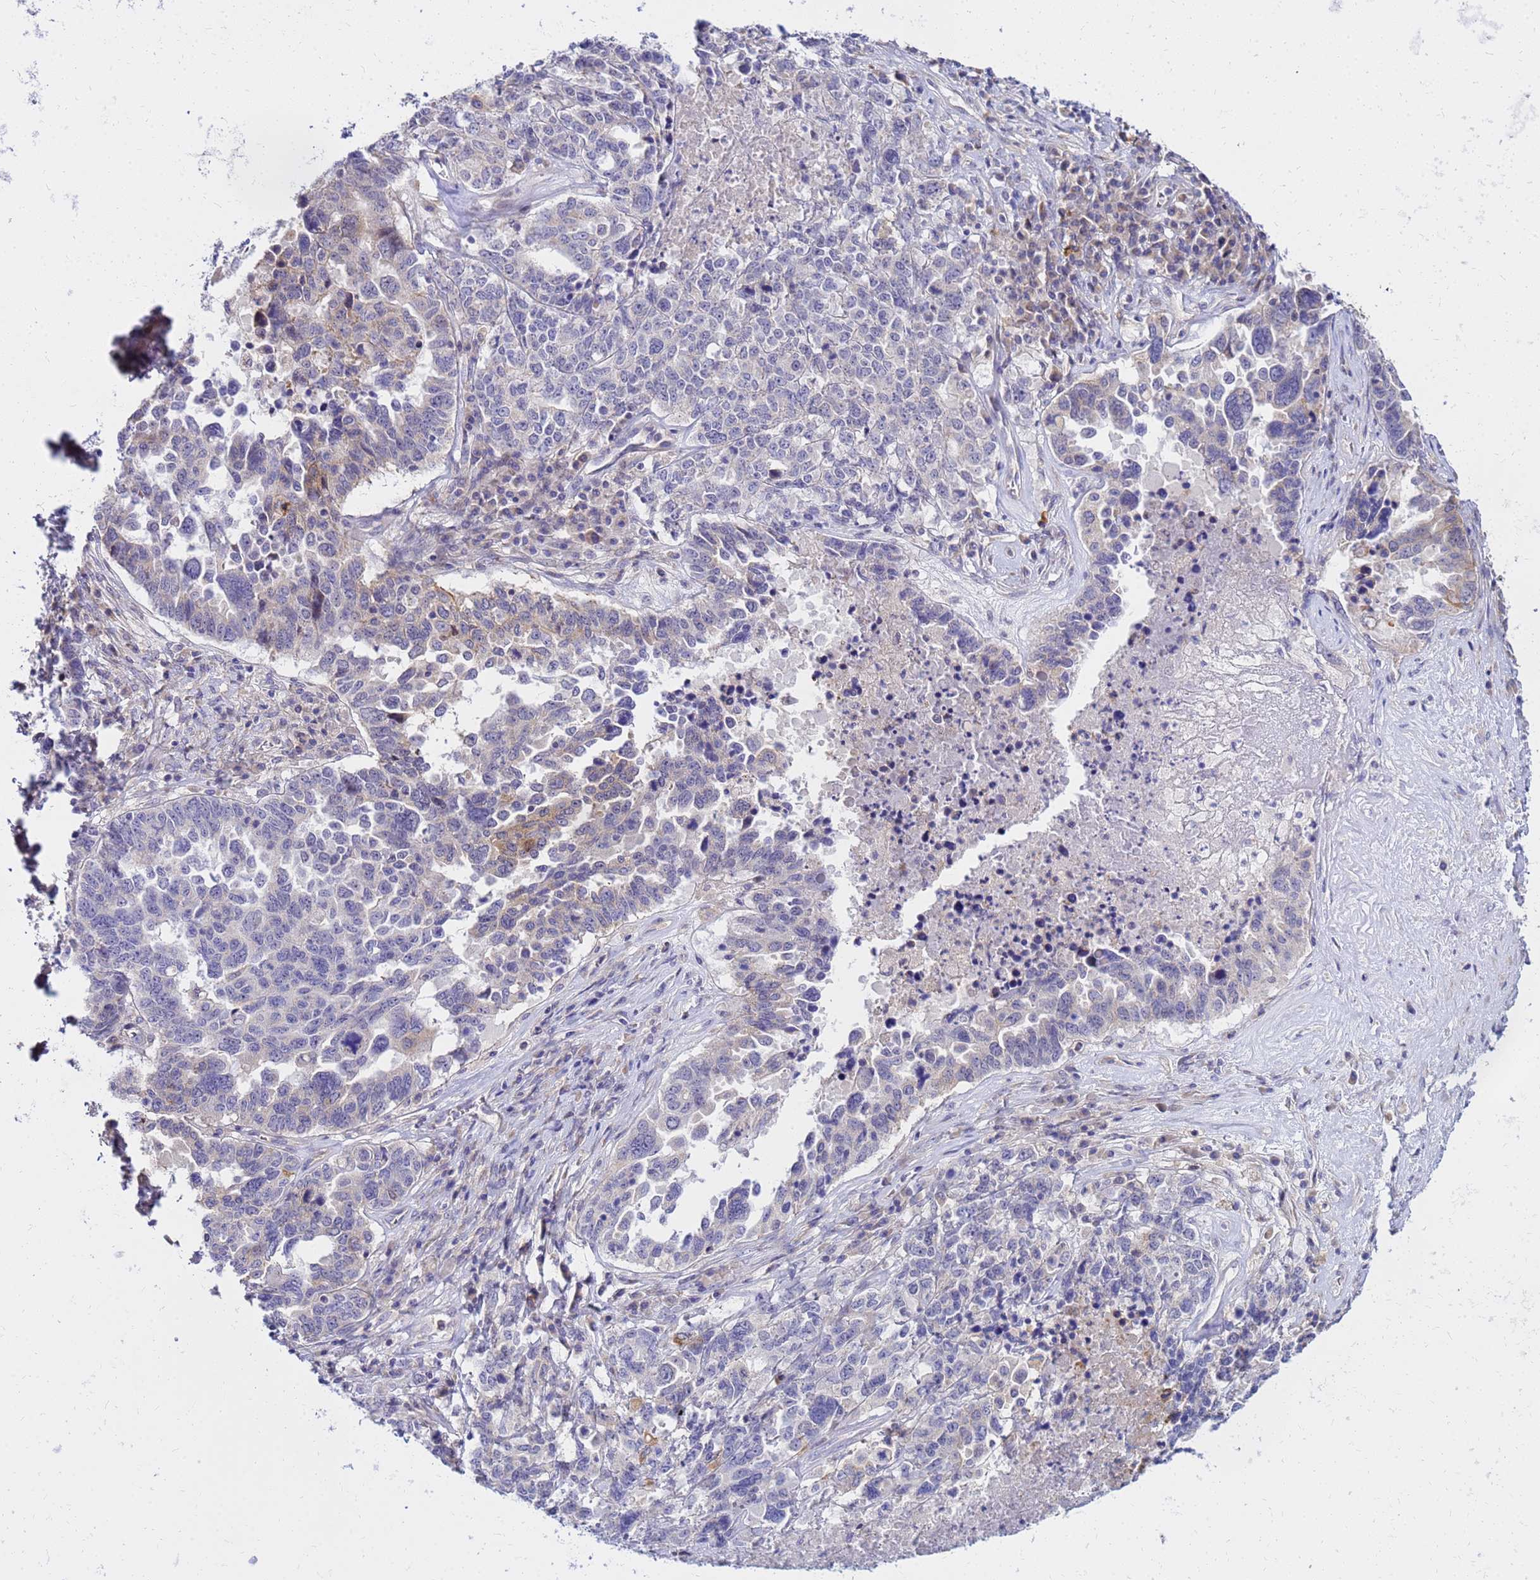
{"staining": {"intensity": "negative", "quantity": "none", "location": "none"}, "tissue": "ovarian cancer", "cell_type": "Tumor cells", "image_type": "cancer", "snomed": [{"axis": "morphology", "description": "Carcinoma, endometroid"}, {"axis": "topography", "description": "Ovary"}], "caption": "Endometroid carcinoma (ovarian) was stained to show a protein in brown. There is no significant positivity in tumor cells.", "gene": "HERC5", "patient": {"sex": "female", "age": 62}}